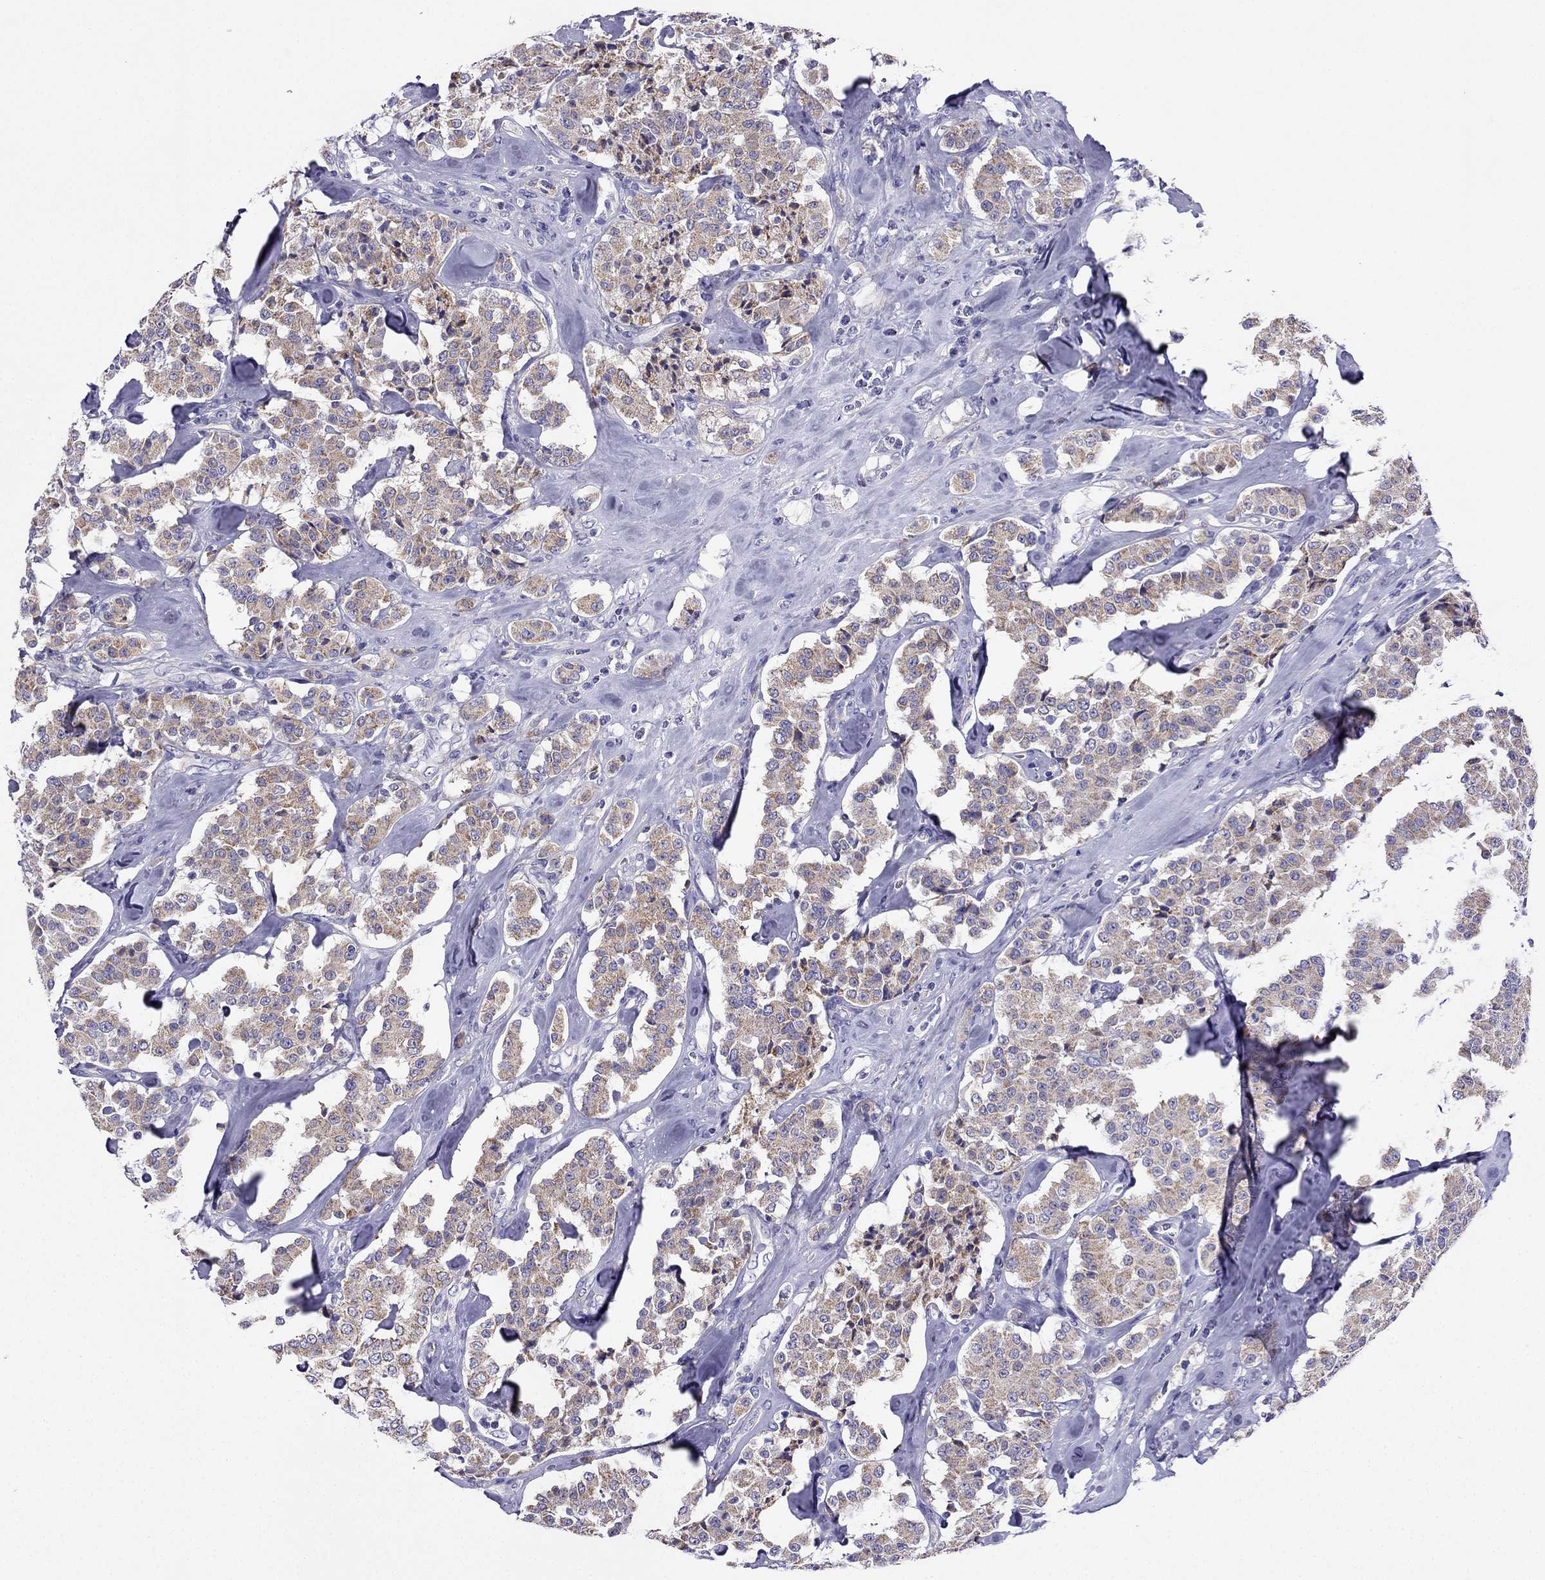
{"staining": {"intensity": "weak", "quantity": "25%-75%", "location": "cytoplasmic/membranous"}, "tissue": "carcinoid", "cell_type": "Tumor cells", "image_type": "cancer", "snomed": [{"axis": "morphology", "description": "Carcinoid, malignant, NOS"}, {"axis": "topography", "description": "Pancreas"}], "caption": "High-power microscopy captured an immunohistochemistry (IHC) photomicrograph of carcinoid, revealing weak cytoplasmic/membranous positivity in approximately 25%-75% of tumor cells.", "gene": "KIF5A", "patient": {"sex": "male", "age": 41}}